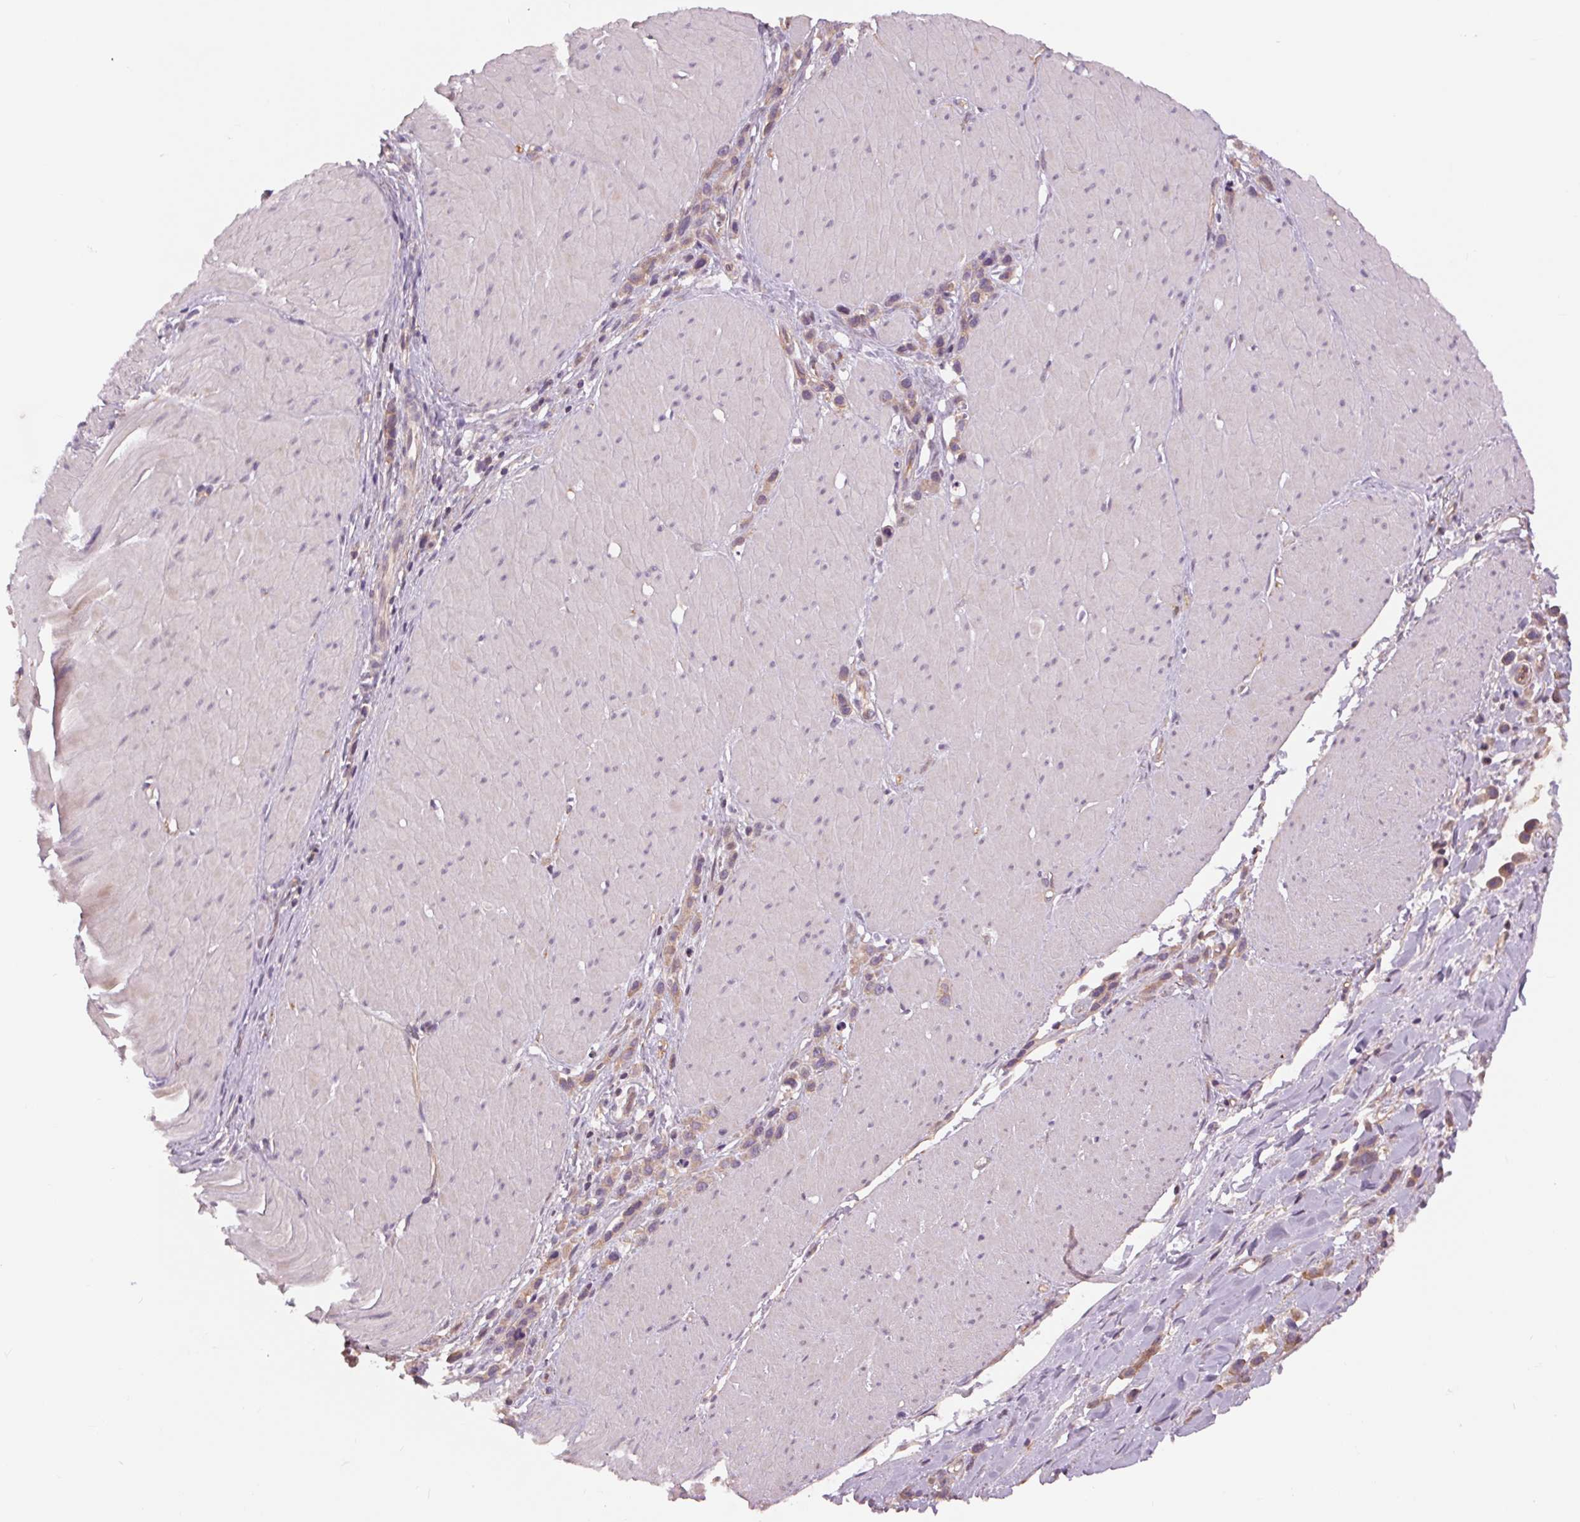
{"staining": {"intensity": "weak", "quantity": "<25%", "location": "cytoplasmic/membranous"}, "tissue": "stomach cancer", "cell_type": "Tumor cells", "image_type": "cancer", "snomed": [{"axis": "morphology", "description": "Adenocarcinoma, NOS"}, {"axis": "topography", "description": "Stomach"}], "caption": "High magnification brightfield microscopy of adenocarcinoma (stomach) stained with DAB (3,3'-diaminobenzidine) (brown) and counterstained with hematoxylin (blue): tumor cells show no significant staining.", "gene": "SH3RF2", "patient": {"sex": "male", "age": 47}}